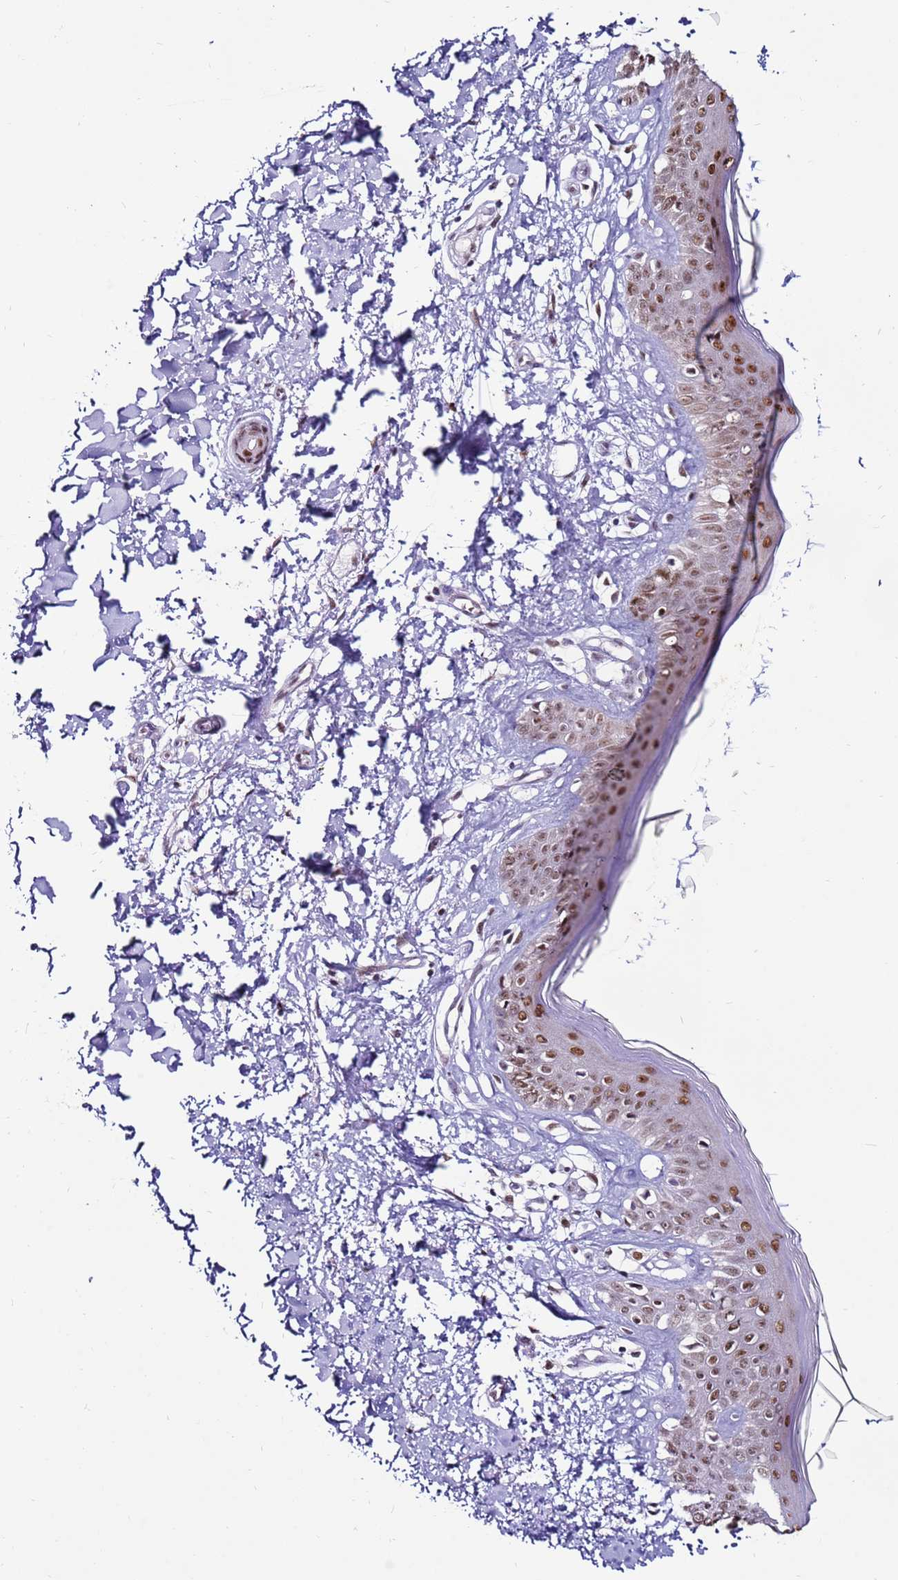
{"staining": {"intensity": "negative", "quantity": "none", "location": "none"}, "tissue": "skin", "cell_type": "Fibroblasts", "image_type": "normal", "snomed": [{"axis": "morphology", "description": "Normal tissue, NOS"}, {"axis": "topography", "description": "Skin"}], "caption": "Fibroblasts show no significant protein expression in unremarkable skin.", "gene": "KPNA4", "patient": {"sex": "female", "age": 64}}